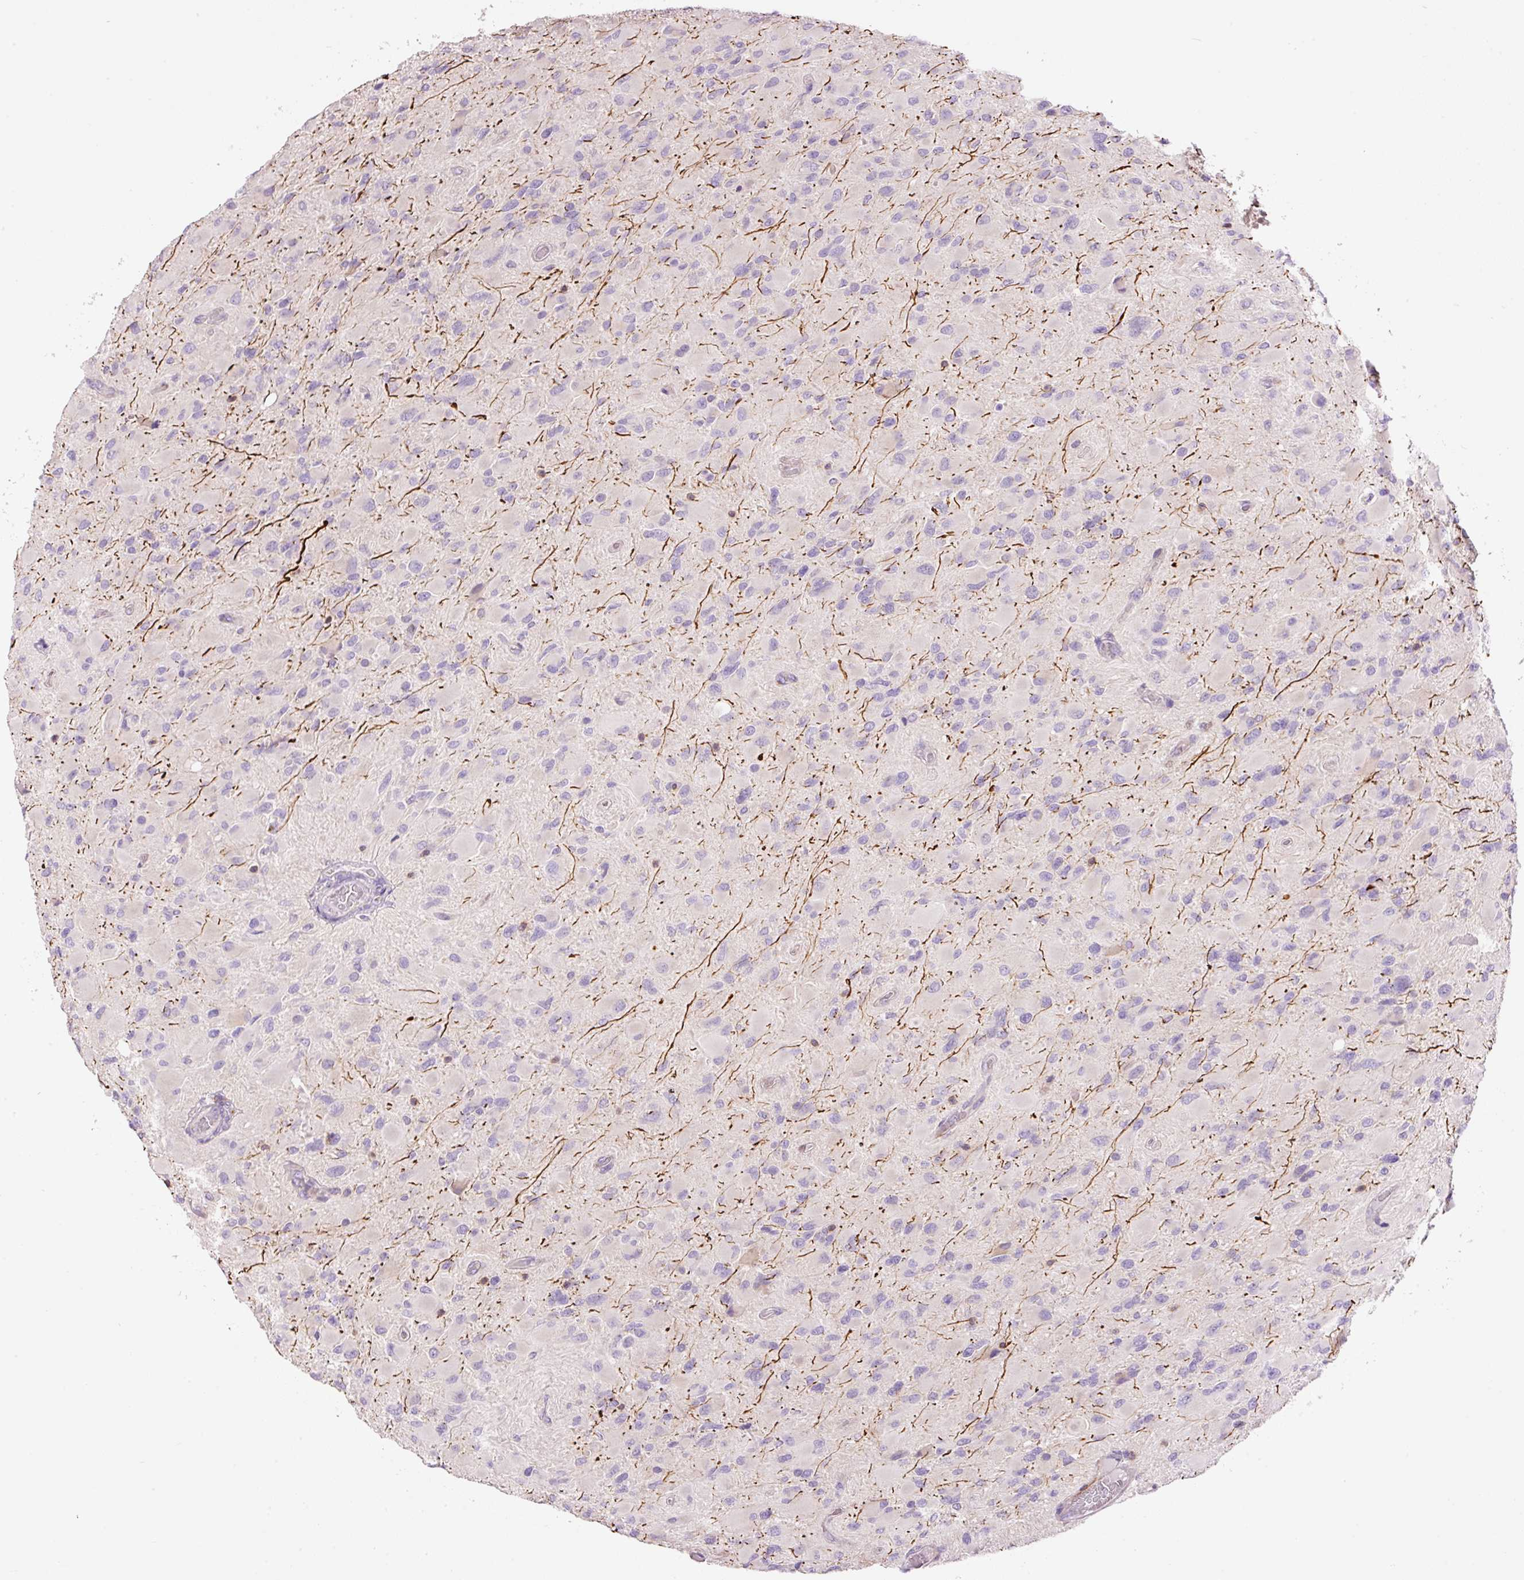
{"staining": {"intensity": "negative", "quantity": "none", "location": "none"}, "tissue": "glioma", "cell_type": "Tumor cells", "image_type": "cancer", "snomed": [{"axis": "morphology", "description": "Glioma, malignant, High grade"}, {"axis": "topography", "description": "Cerebral cortex"}], "caption": "An image of malignant glioma (high-grade) stained for a protein exhibits no brown staining in tumor cells.", "gene": "DOK6", "patient": {"sex": "female", "age": 36}}